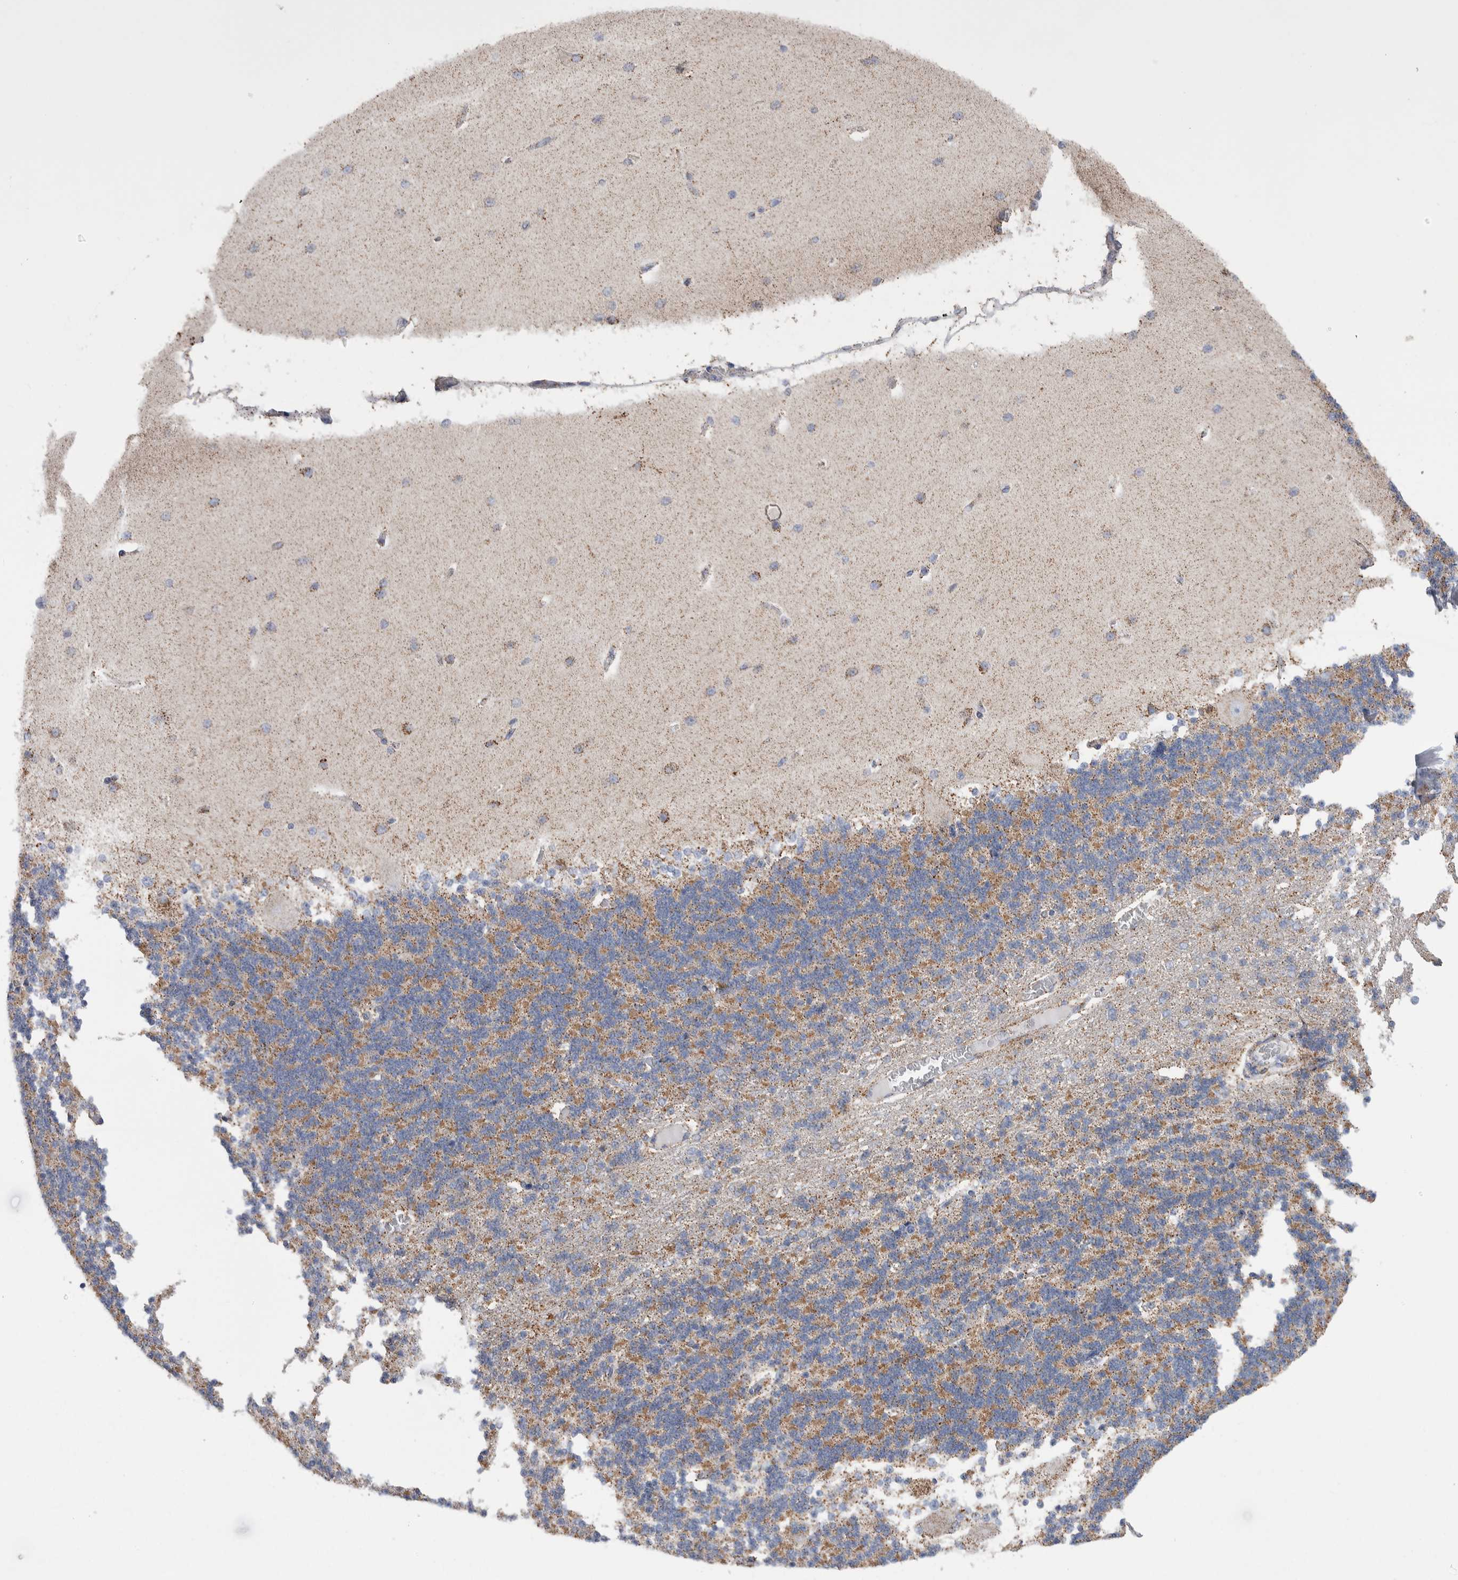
{"staining": {"intensity": "moderate", "quantity": "25%-75%", "location": "cytoplasmic/membranous"}, "tissue": "cerebellum", "cell_type": "Cells in granular layer", "image_type": "normal", "snomed": [{"axis": "morphology", "description": "Normal tissue, NOS"}, {"axis": "topography", "description": "Cerebellum"}], "caption": "This is a histology image of immunohistochemistry staining of benign cerebellum, which shows moderate expression in the cytoplasmic/membranous of cells in granular layer.", "gene": "ETFA", "patient": {"sex": "female", "age": 54}}